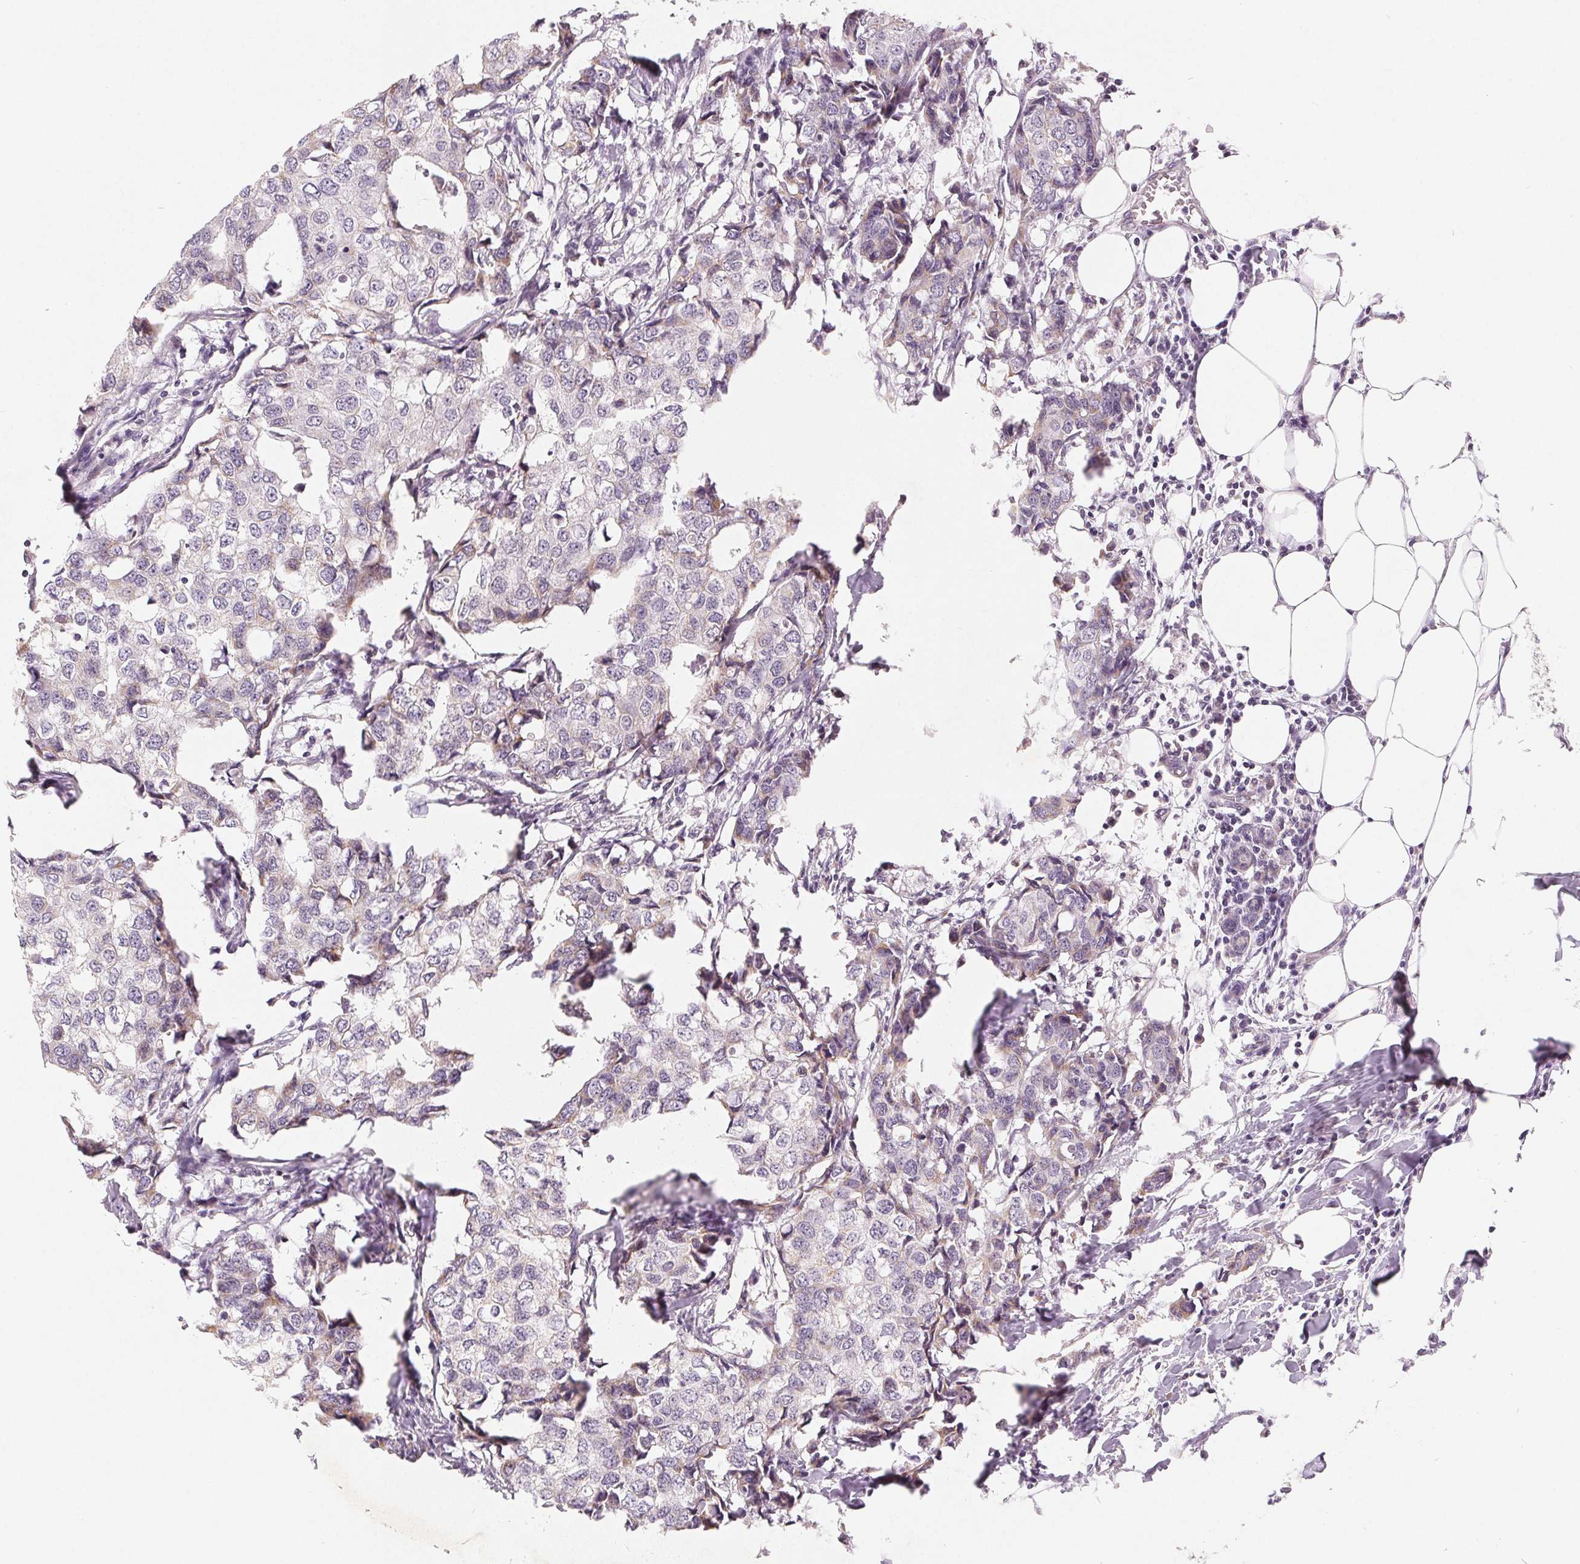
{"staining": {"intensity": "negative", "quantity": "none", "location": "none"}, "tissue": "breast cancer", "cell_type": "Tumor cells", "image_type": "cancer", "snomed": [{"axis": "morphology", "description": "Duct carcinoma"}, {"axis": "topography", "description": "Breast"}], "caption": "Tumor cells are negative for protein expression in human breast cancer (infiltrating ductal carcinoma). (Brightfield microscopy of DAB immunohistochemistry at high magnification).", "gene": "GHITM", "patient": {"sex": "female", "age": 27}}